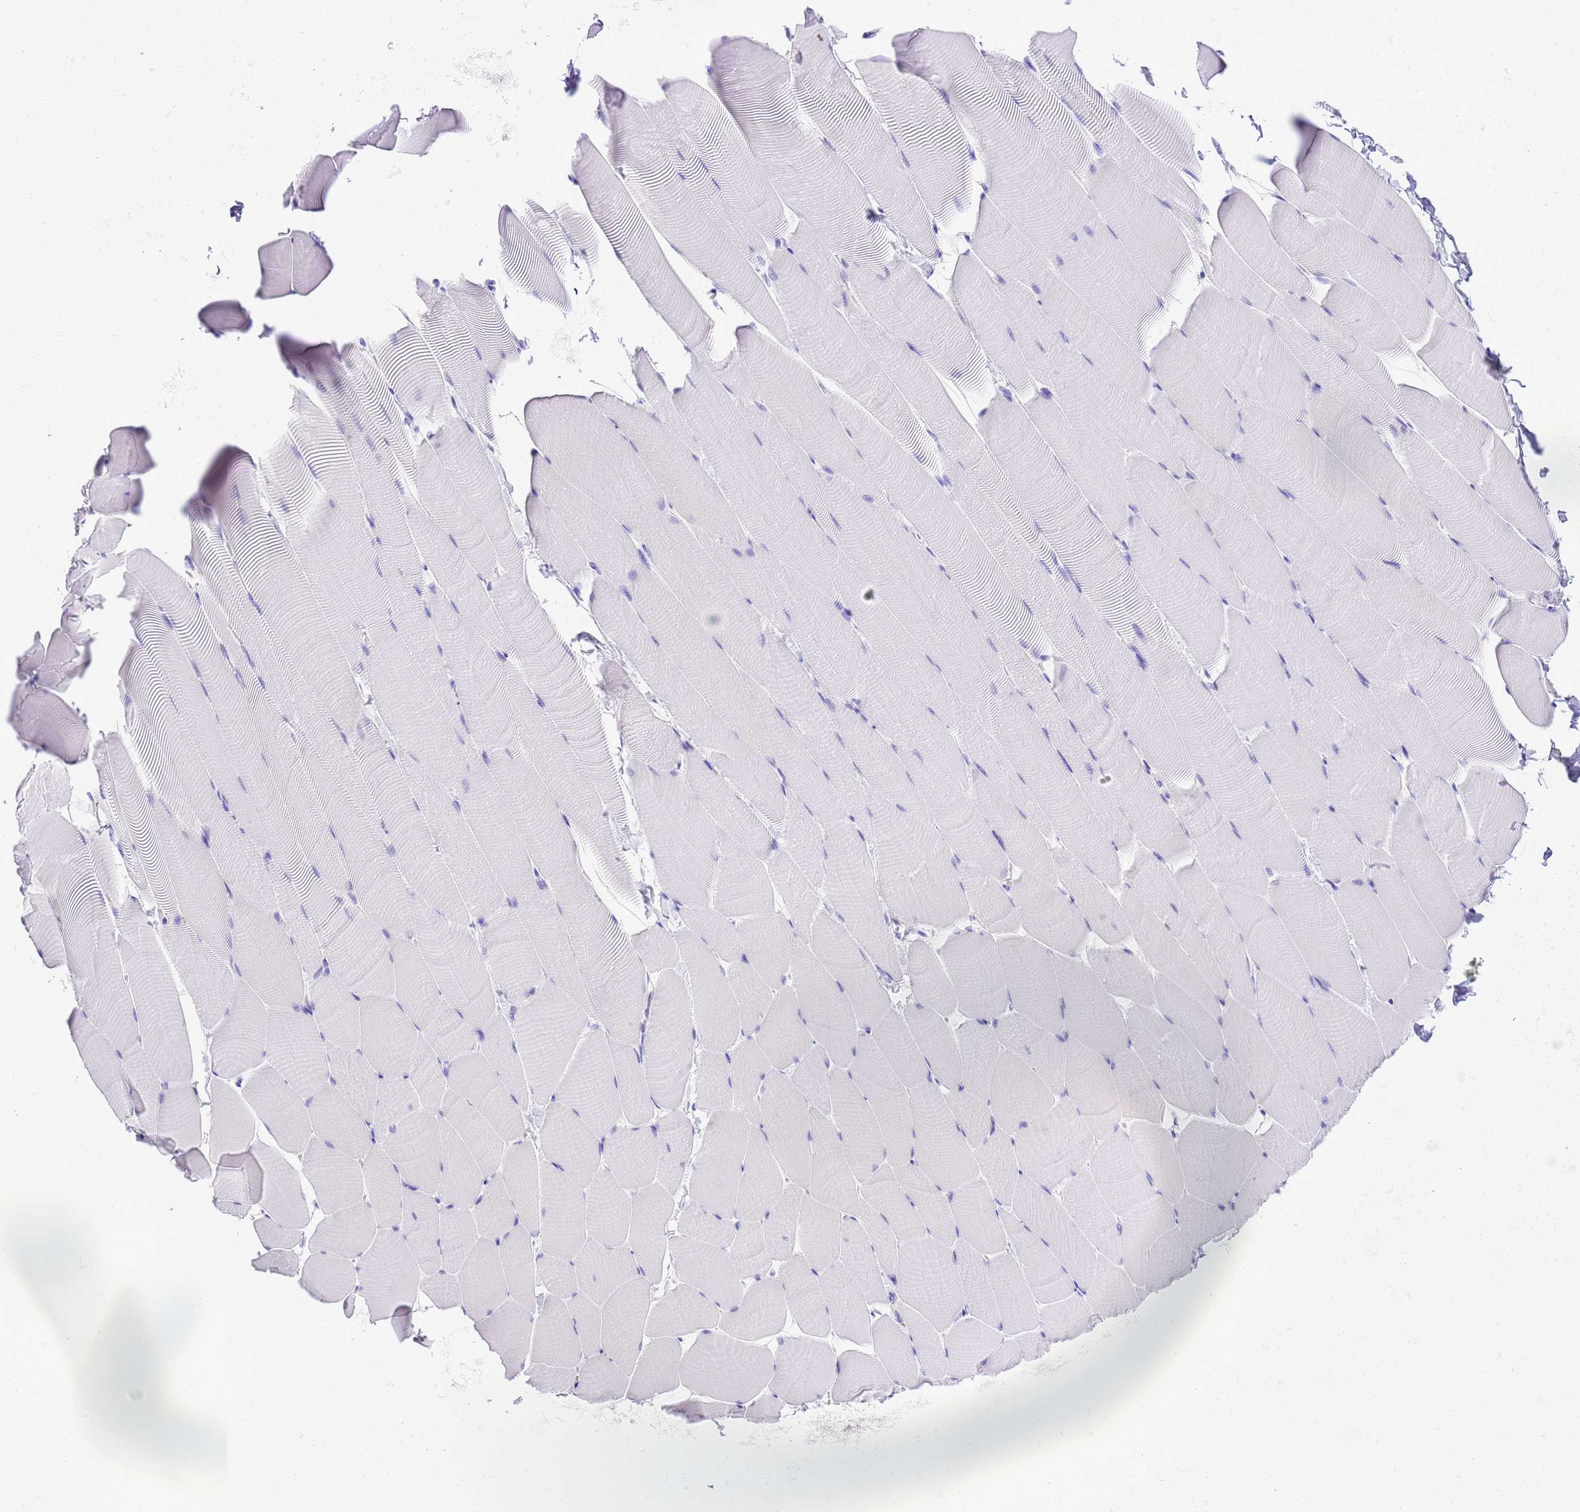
{"staining": {"intensity": "negative", "quantity": "none", "location": "none"}, "tissue": "skeletal muscle", "cell_type": "Myocytes", "image_type": "normal", "snomed": [{"axis": "morphology", "description": "Normal tissue, NOS"}, {"axis": "topography", "description": "Skeletal muscle"}], "caption": "A histopathology image of human skeletal muscle is negative for staining in myocytes. (DAB immunohistochemistry visualized using brightfield microscopy, high magnification).", "gene": "CNN2", "patient": {"sex": "male", "age": 25}}